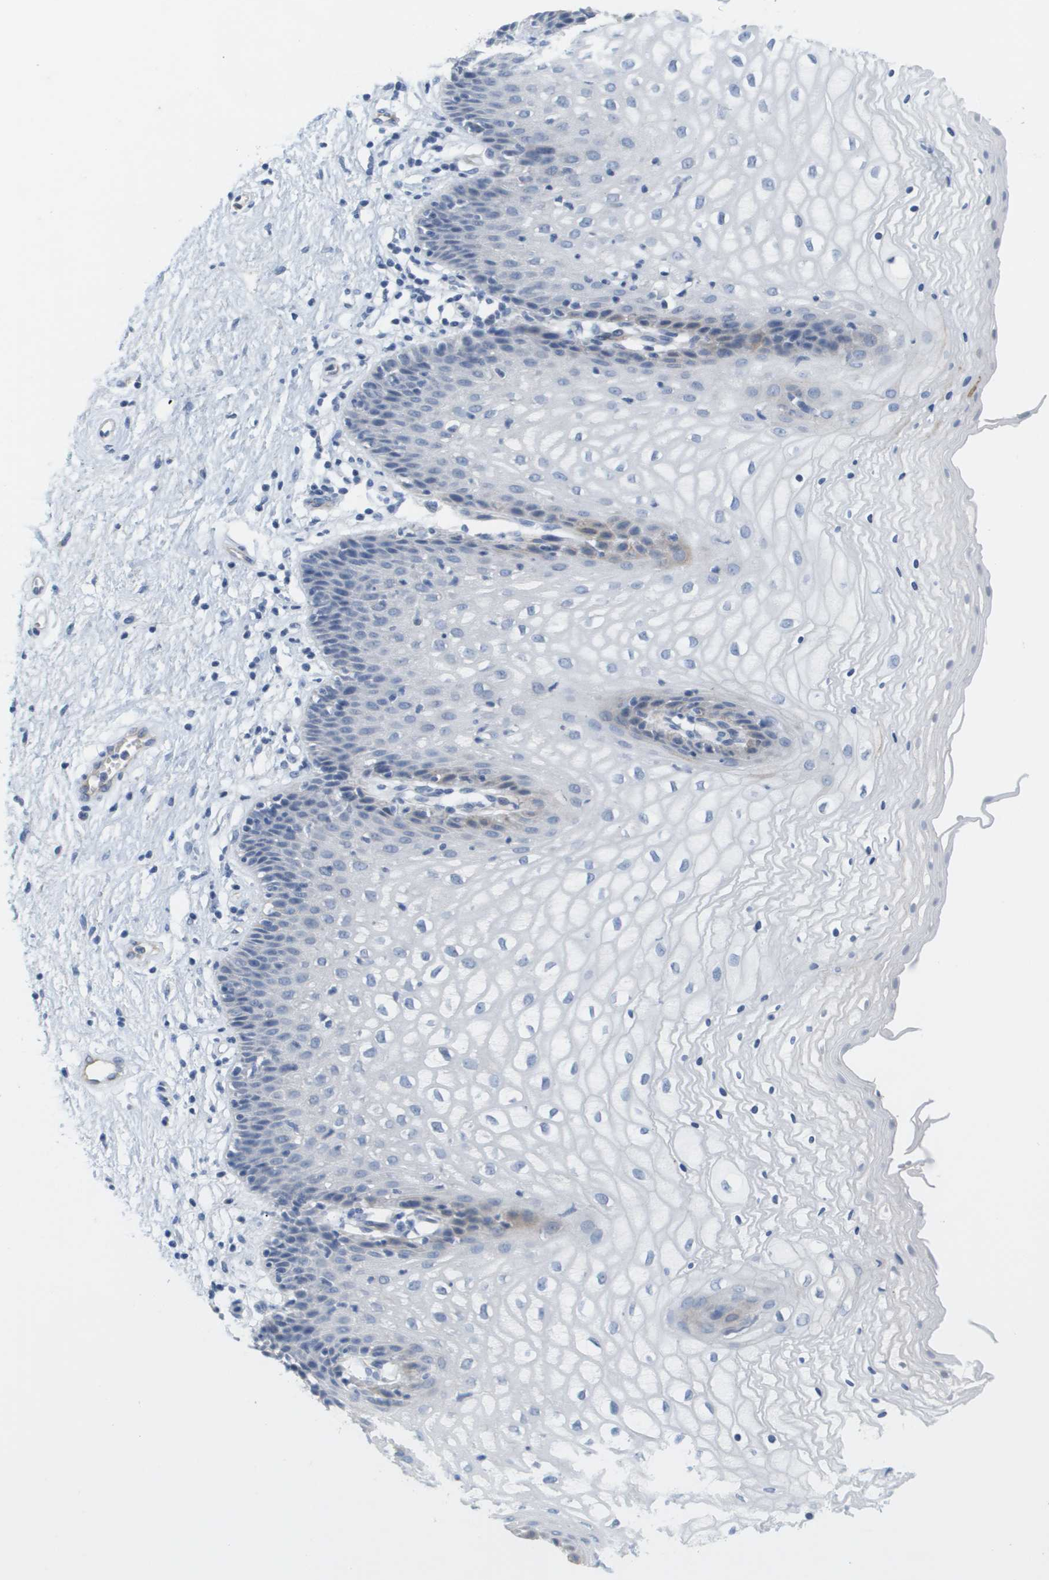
{"staining": {"intensity": "negative", "quantity": "none", "location": "none"}, "tissue": "vagina", "cell_type": "Squamous epithelial cells", "image_type": "normal", "snomed": [{"axis": "morphology", "description": "Normal tissue, NOS"}, {"axis": "topography", "description": "Vagina"}], "caption": "There is no significant positivity in squamous epithelial cells of vagina. The staining is performed using DAB brown chromogen with nuclei counter-stained in using hematoxylin.", "gene": "ANGPT2", "patient": {"sex": "female", "age": 34}}